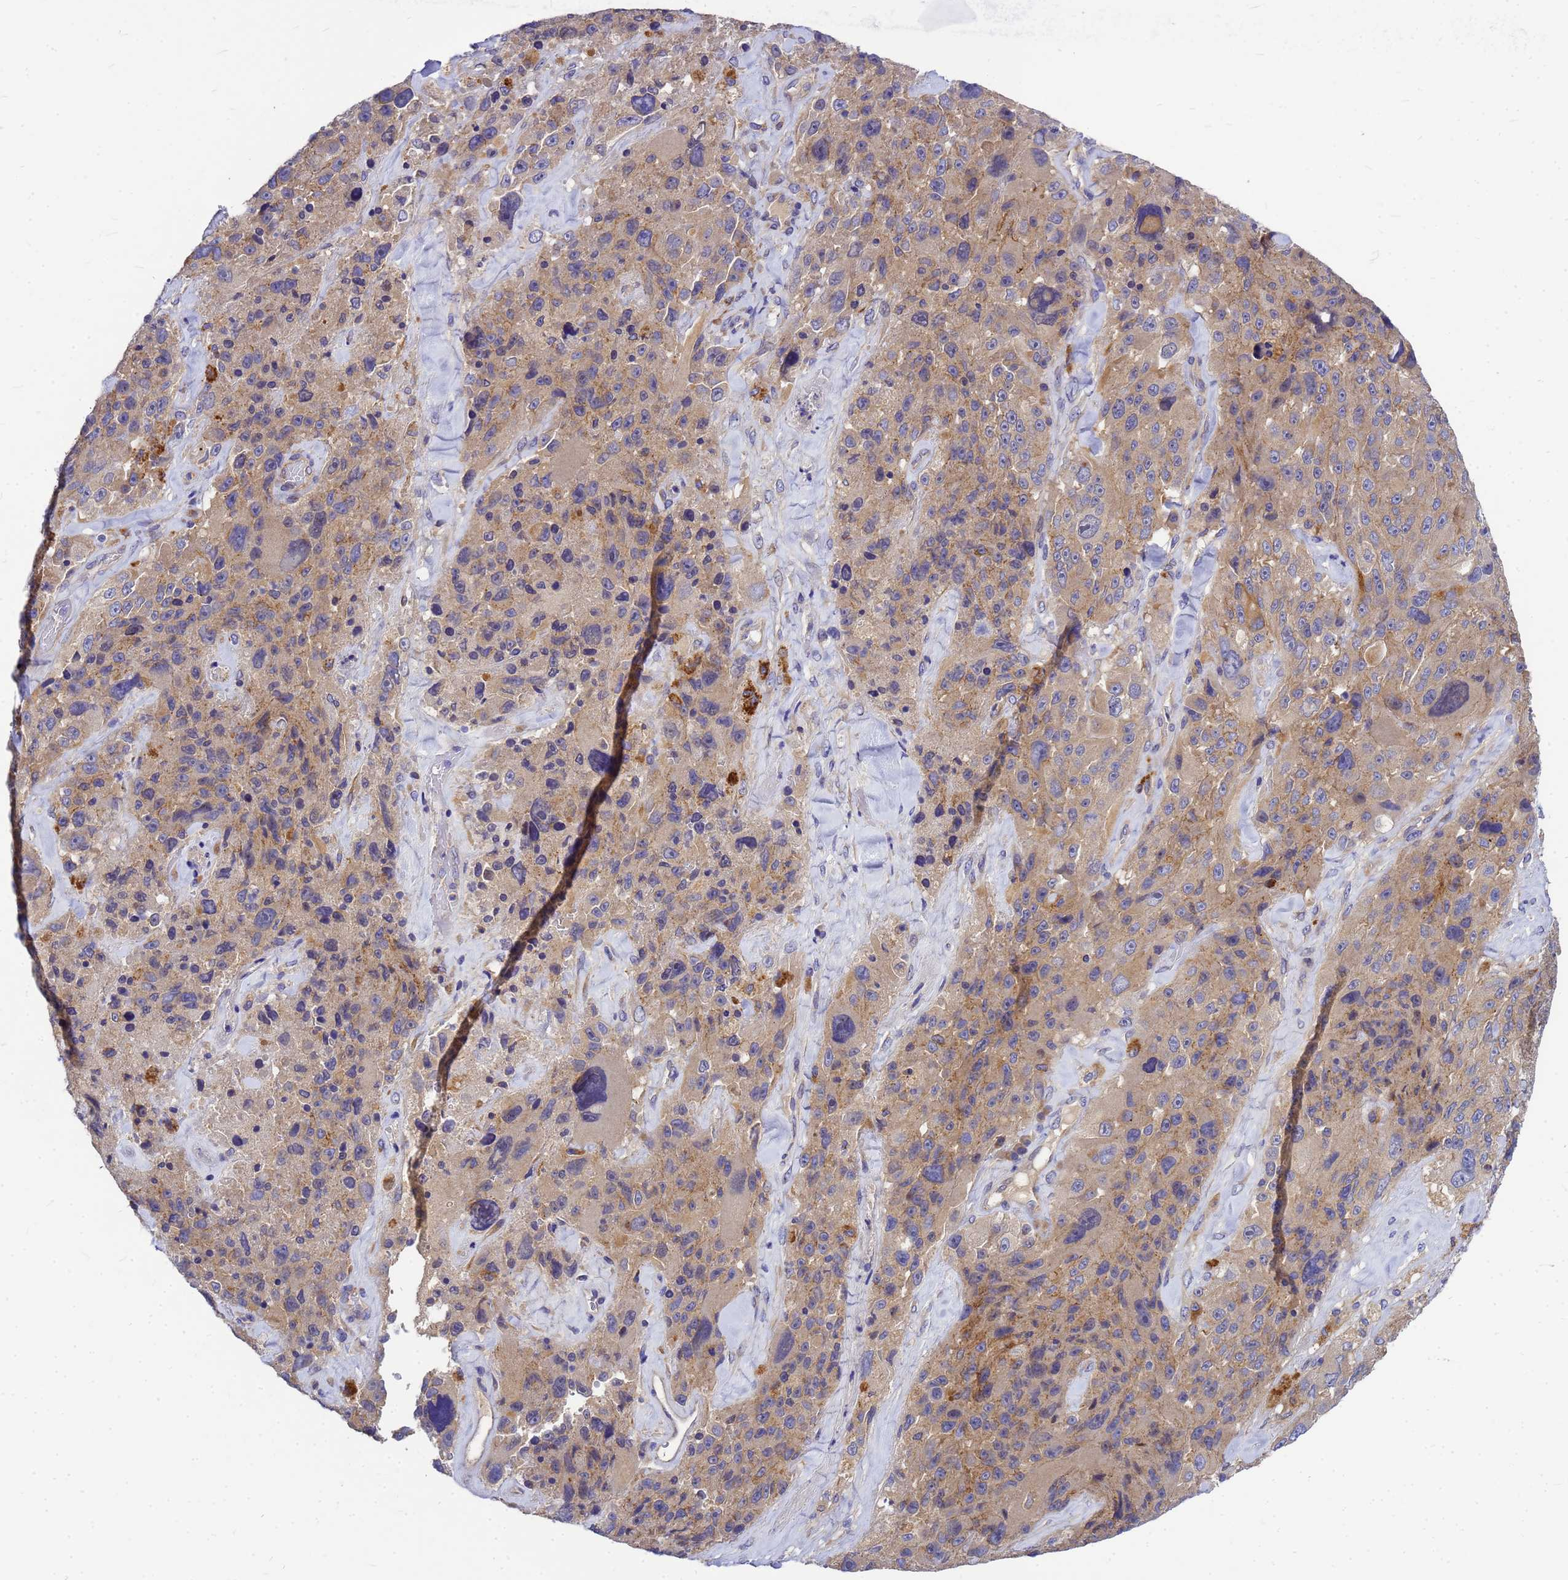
{"staining": {"intensity": "weak", "quantity": ">75%", "location": "cytoplasmic/membranous"}, "tissue": "melanoma", "cell_type": "Tumor cells", "image_type": "cancer", "snomed": [{"axis": "morphology", "description": "Malignant melanoma, Metastatic site"}, {"axis": "topography", "description": "Lymph node"}], "caption": "The histopathology image demonstrates staining of melanoma, revealing weak cytoplasmic/membranous protein staining (brown color) within tumor cells.", "gene": "FBXW5", "patient": {"sex": "male", "age": 62}}